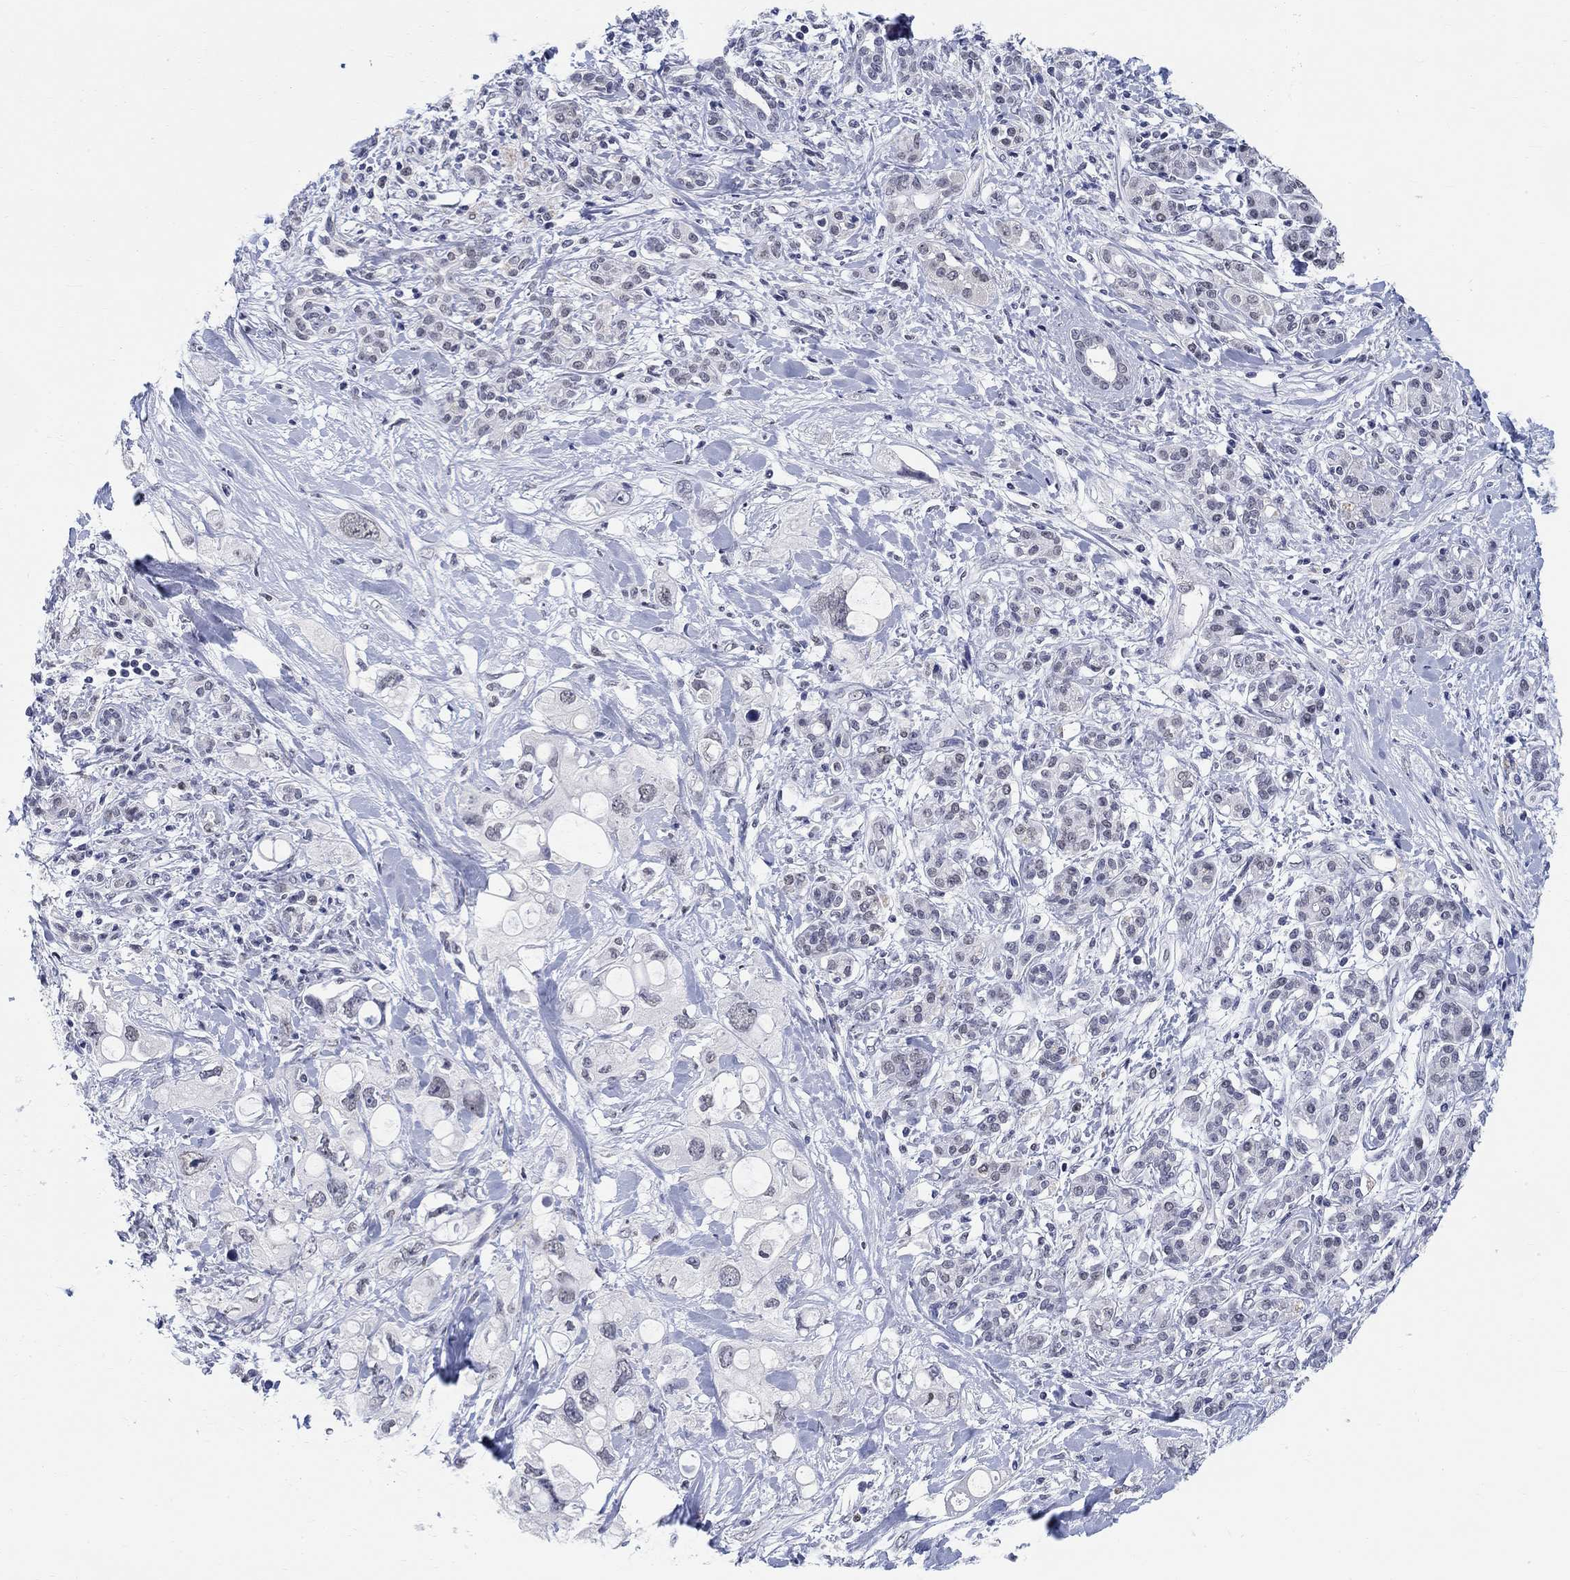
{"staining": {"intensity": "negative", "quantity": "none", "location": "none"}, "tissue": "pancreatic cancer", "cell_type": "Tumor cells", "image_type": "cancer", "snomed": [{"axis": "morphology", "description": "Adenocarcinoma, NOS"}, {"axis": "topography", "description": "Pancreas"}], "caption": "High power microscopy histopathology image of an IHC micrograph of pancreatic adenocarcinoma, revealing no significant expression in tumor cells.", "gene": "ANKS1B", "patient": {"sex": "female", "age": 56}}